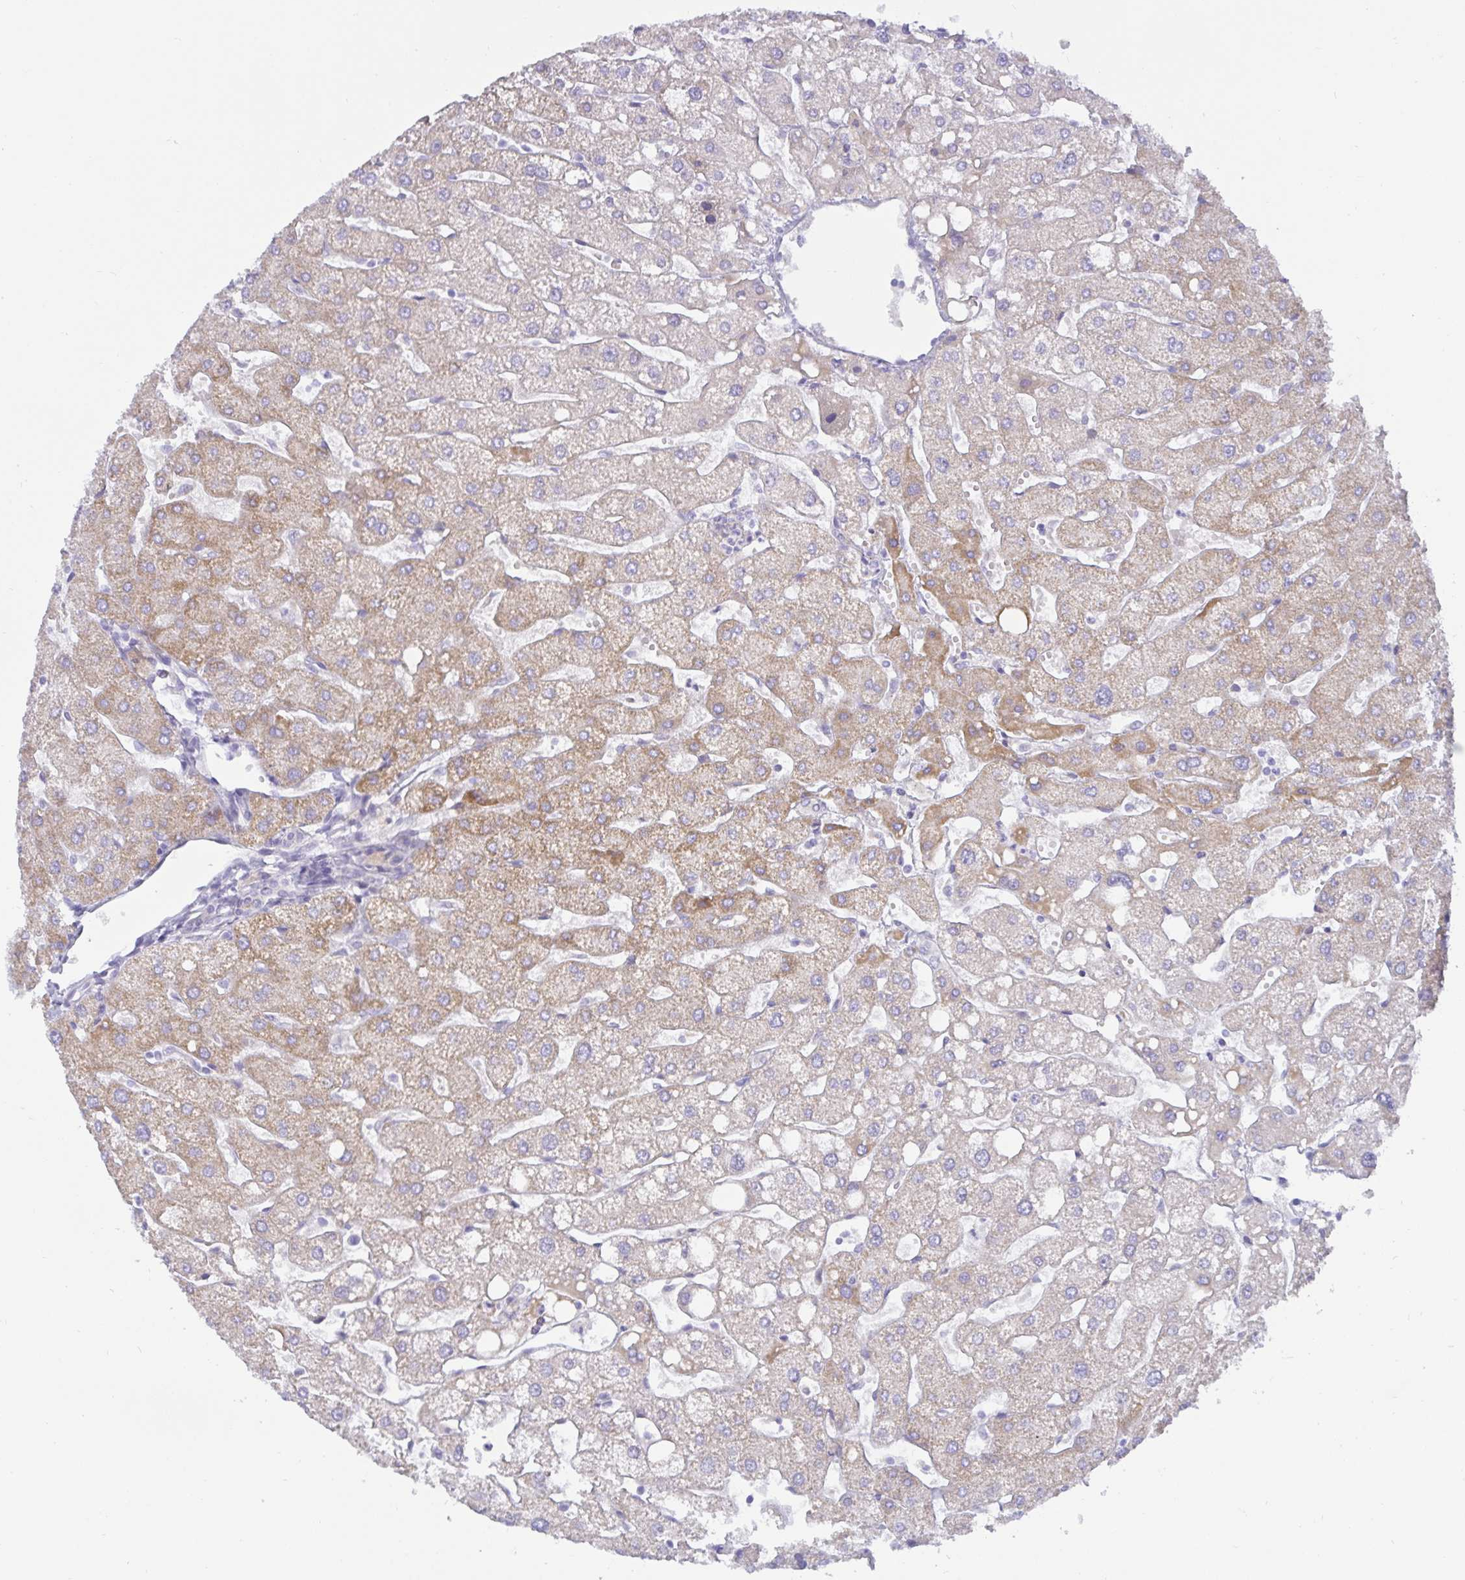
{"staining": {"intensity": "negative", "quantity": "none", "location": "none"}, "tissue": "liver", "cell_type": "Cholangiocytes", "image_type": "normal", "snomed": [{"axis": "morphology", "description": "Normal tissue, NOS"}, {"axis": "topography", "description": "Liver"}], "caption": "Micrograph shows no significant protein expression in cholangiocytes of normal liver.", "gene": "MON2", "patient": {"sex": "male", "age": 67}}